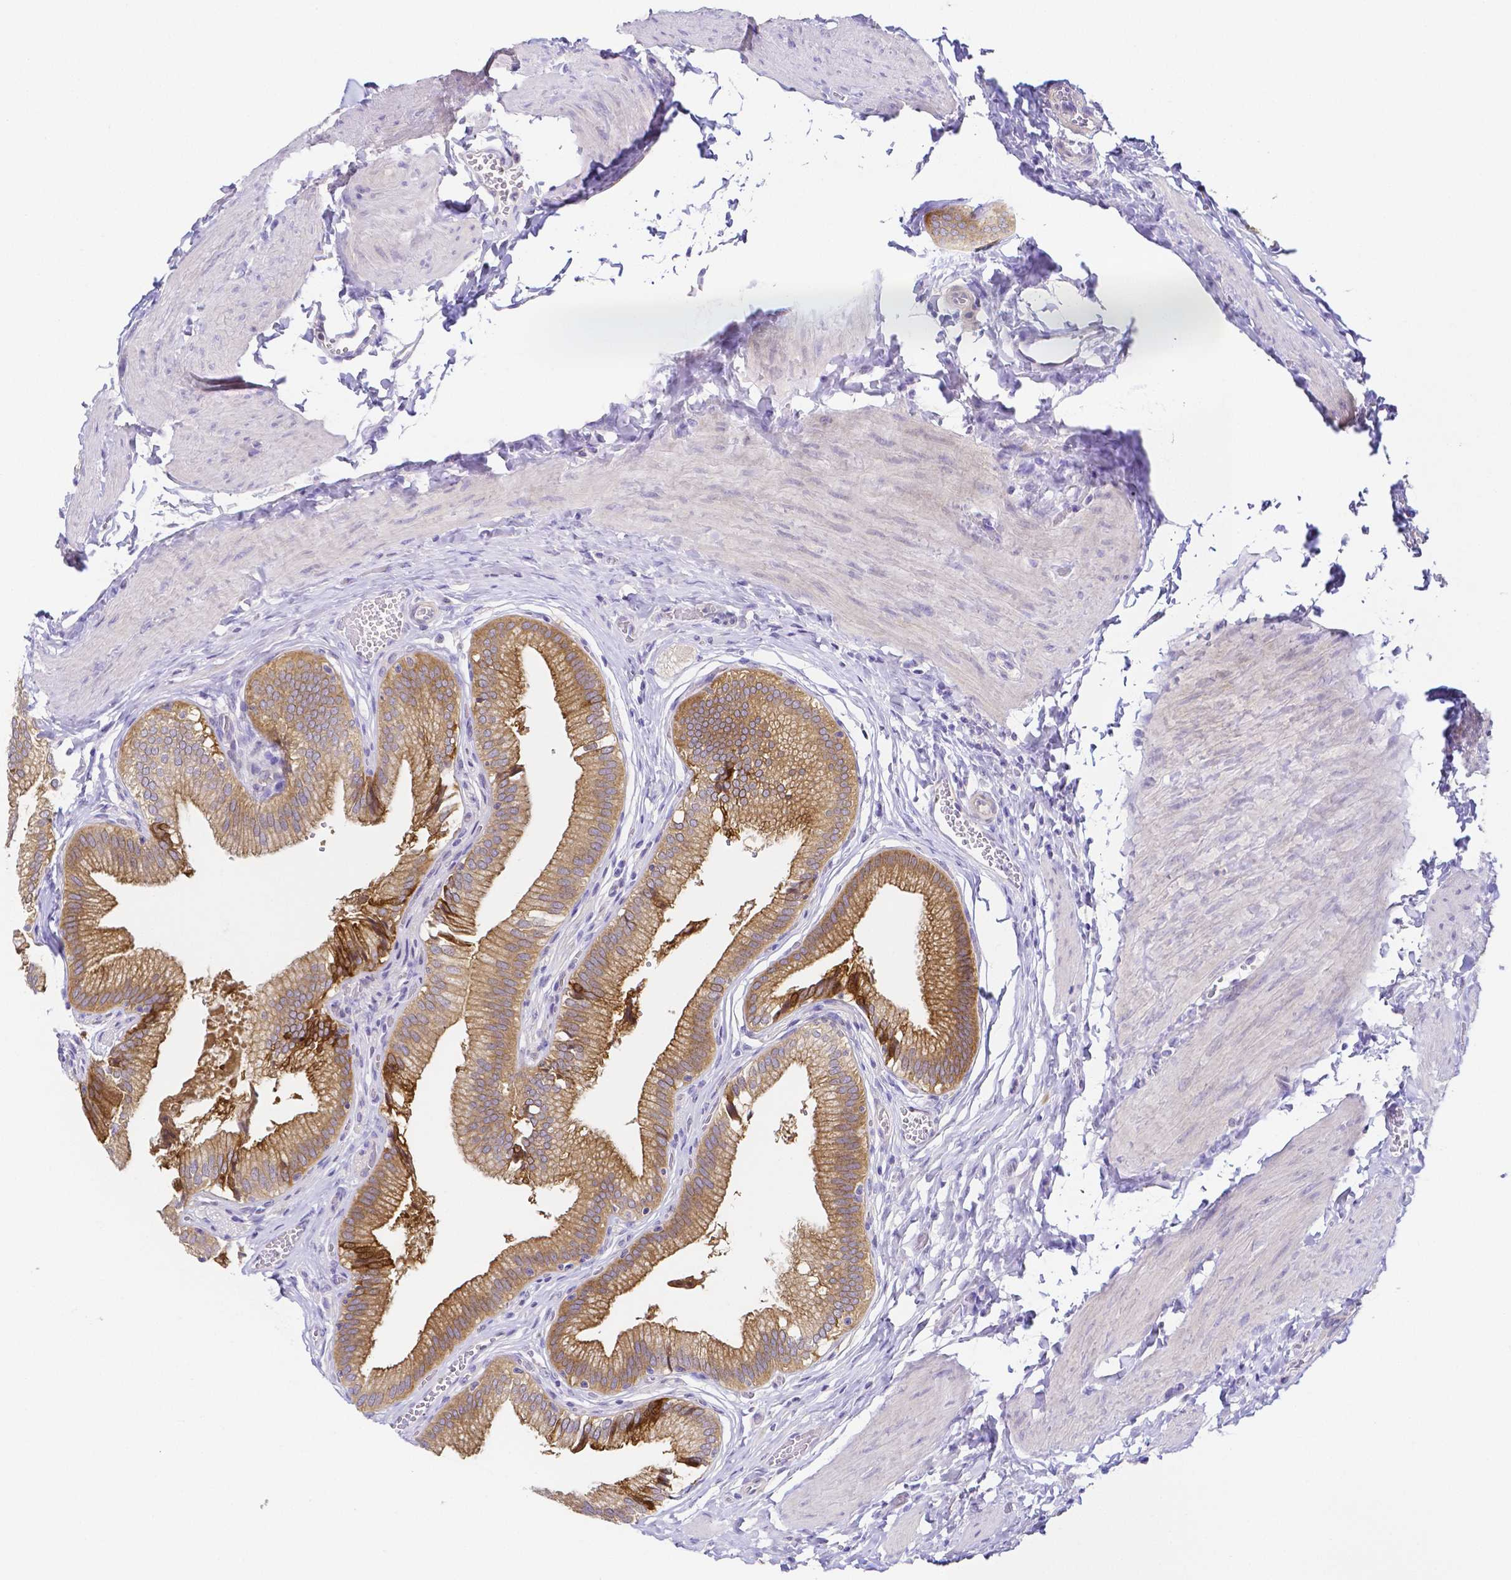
{"staining": {"intensity": "moderate", "quantity": ">75%", "location": "cytoplasmic/membranous"}, "tissue": "gallbladder", "cell_type": "Glandular cells", "image_type": "normal", "snomed": [{"axis": "morphology", "description": "Normal tissue, NOS"}, {"axis": "topography", "description": "Gallbladder"}, {"axis": "topography", "description": "Peripheral nerve tissue"}], "caption": "A high-resolution histopathology image shows immunohistochemistry (IHC) staining of benign gallbladder, which exhibits moderate cytoplasmic/membranous expression in approximately >75% of glandular cells.", "gene": "PKP3", "patient": {"sex": "male", "age": 17}}